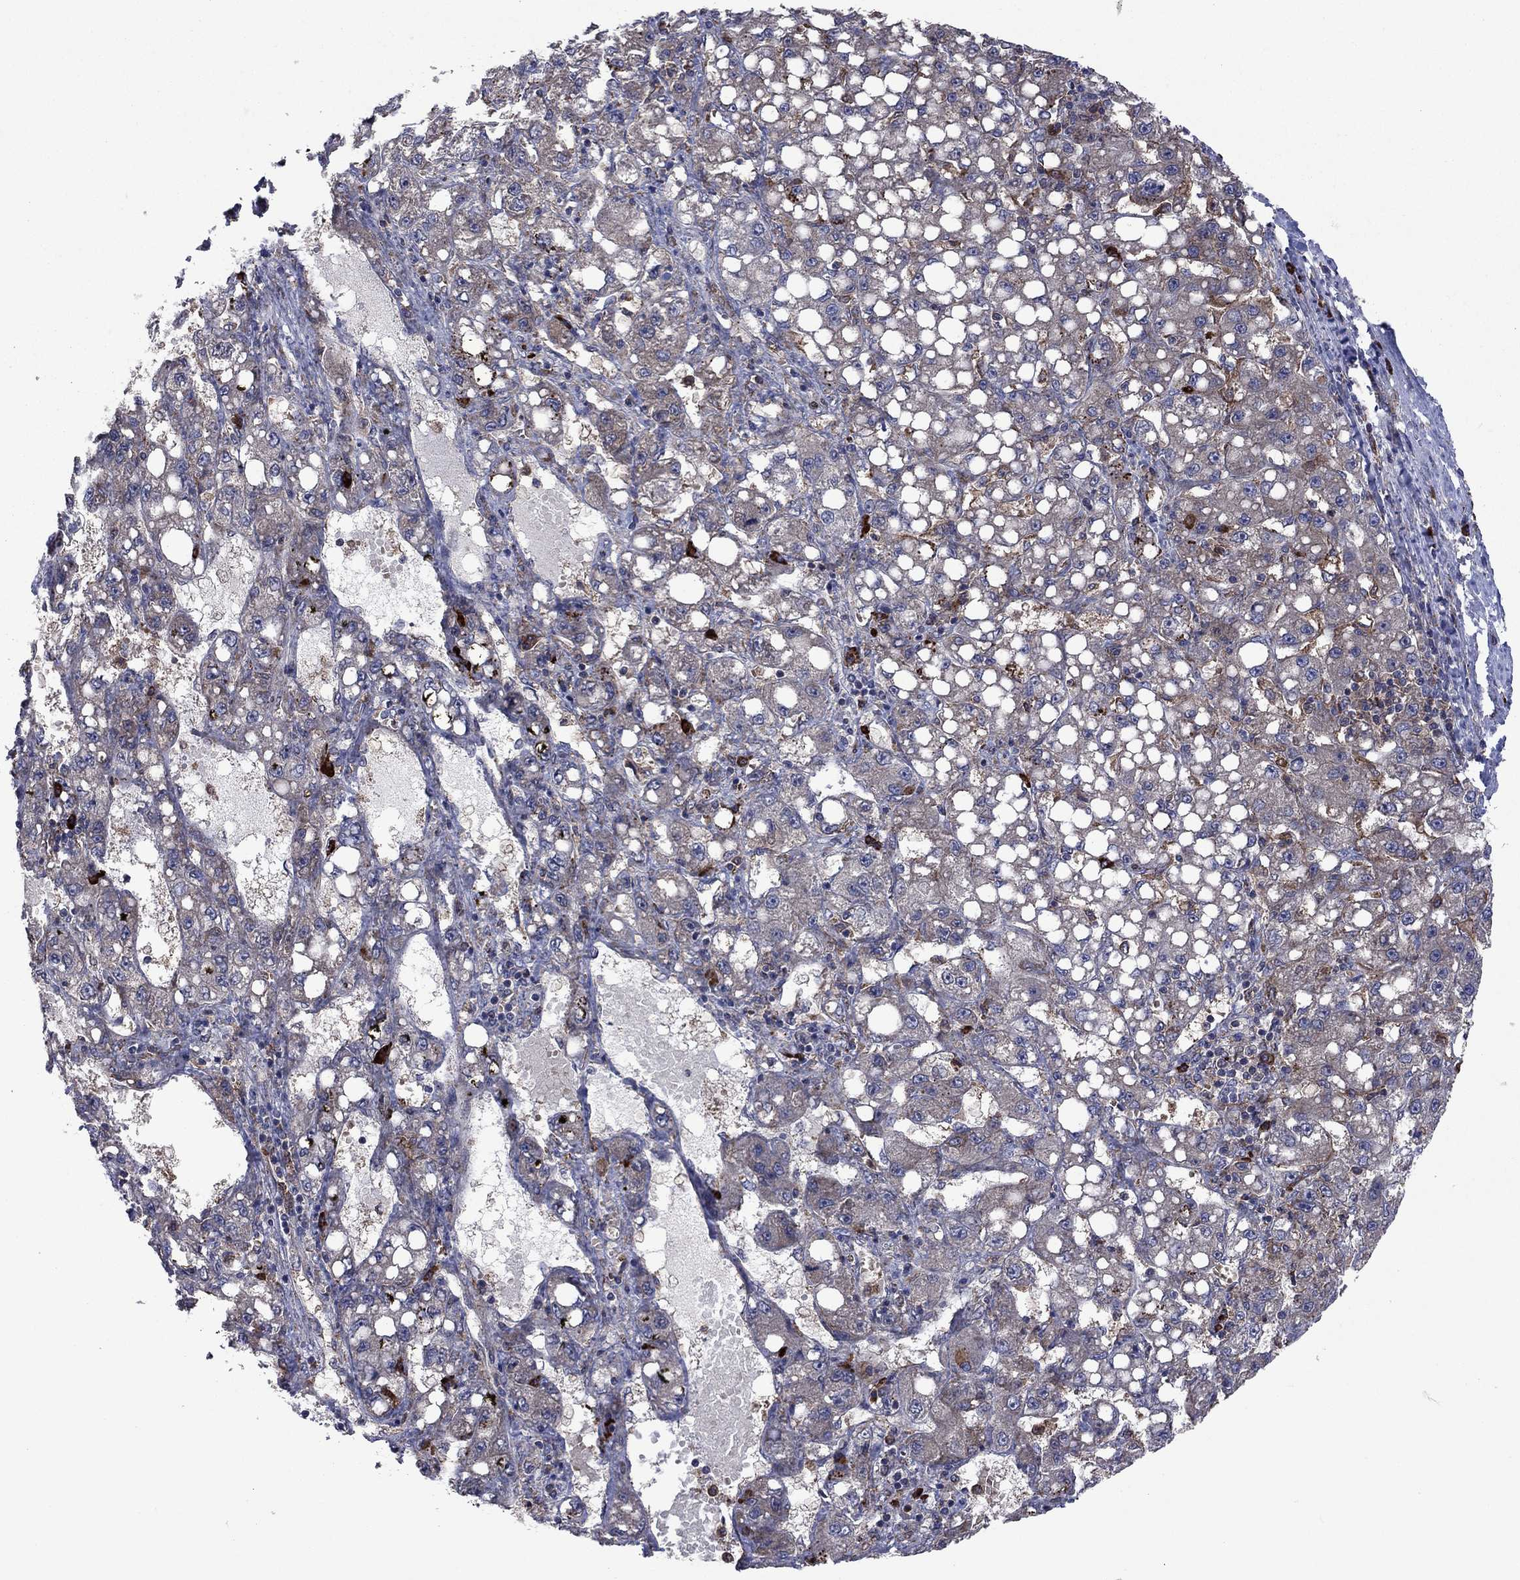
{"staining": {"intensity": "moderate", "quantity": "<25%", "location": "cytoplasmic/membranous"}, "tissue": "liver cancer", "cell_type": "Tumor cells", "image_type": "cancer", "snomed": [{"axis": "morphology", "description": "Carcinoma, Hepatocellular, NOS"}, {"axis": "topography", "description": "Liver"}], "caption": "An IHC histopathology image of neoplastic tissue is shown. Protein staining in brown labels moderate cytoplasmic/membranous positivity in liver cancer within tumor cells.", "gene": "MEA1", "patient": {"sex": "female", "age": 65}}